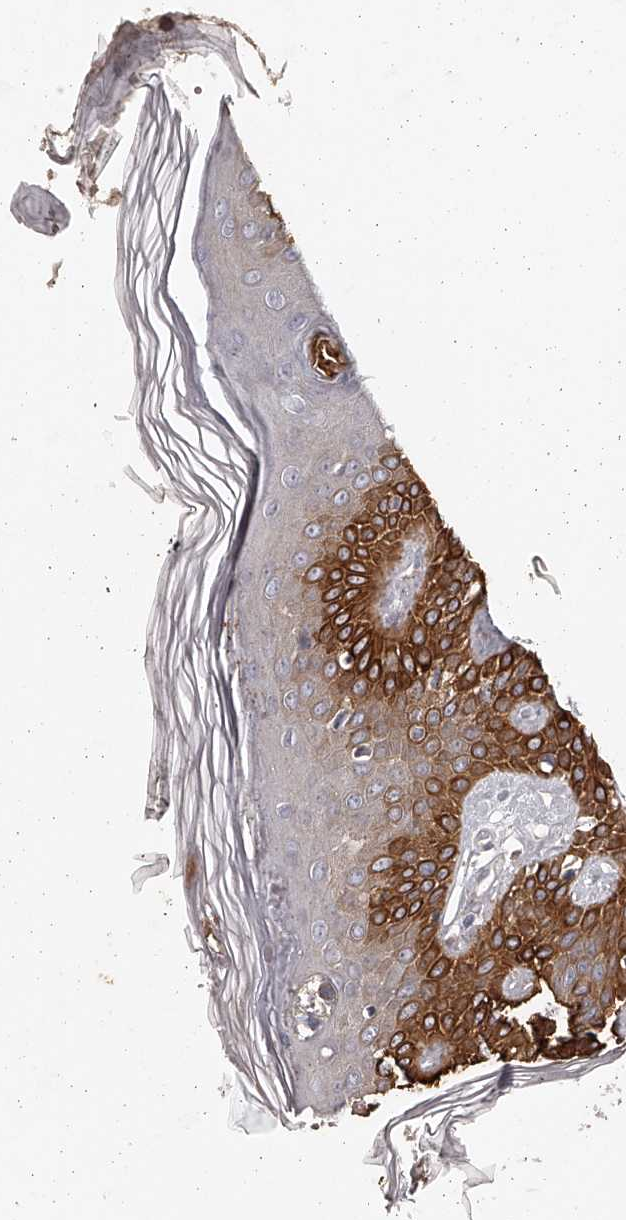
{"staining": {"intensity": "negative", "quantity": "none", "location": "none"}, "tissue": "skin", "cell_type": "Fibroblasts", "image_type": "normal", "snomed": [{"axis": "morphology", "description": "Normal tissue, NOS"}, {"axis": "topography", "description": "Skin"}], "caption": "Benign skin was stained to show a protein in brown. There is no significant expression in fibroblasts. The staining was performed using DAB to visualize the protein expression in brown, while the nuclei were stained in blue with hematoxylin (Magnification: 20x).", "gene": "TNN", "patient": {"sex": "female", "age": 64}}